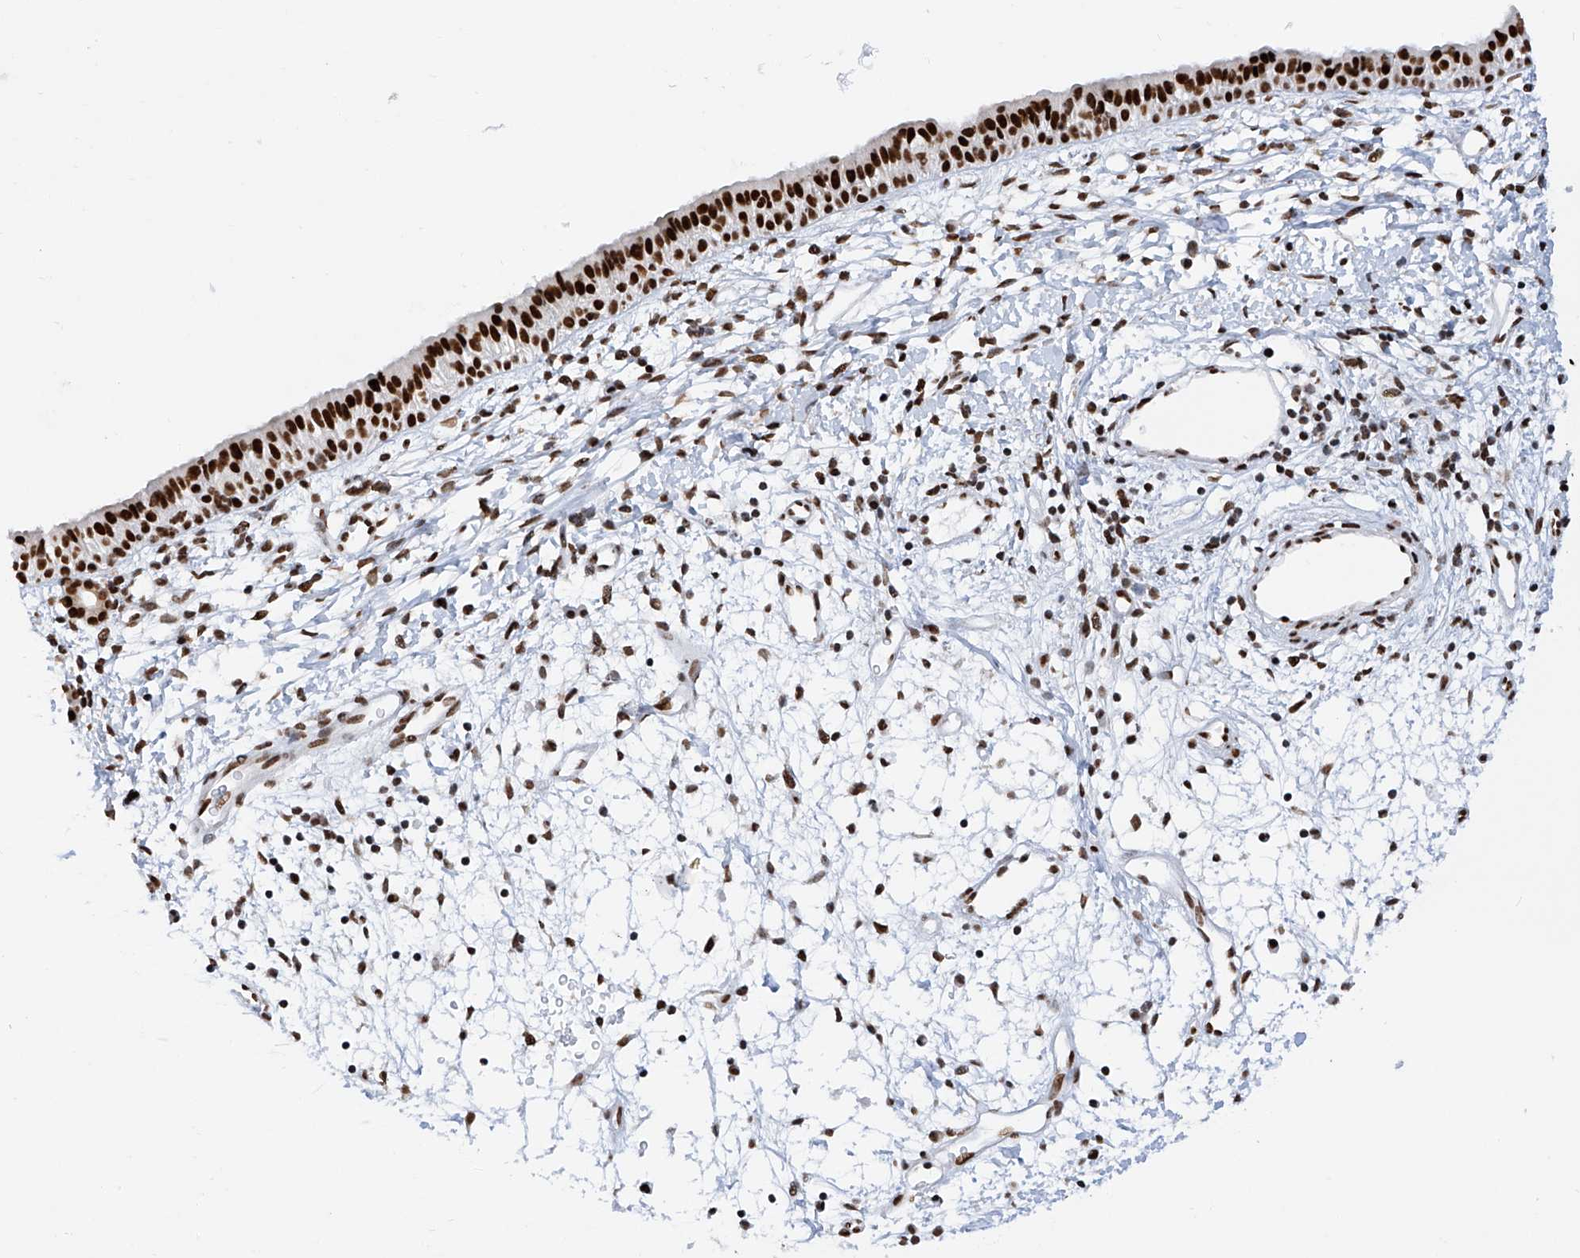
{"staining": {"intensity": "strong", "quantity": ">75%", "location": "nuclear"}, "tissue": "nasopharynx", "cell_type": "Respiratory epithelial cells", "image_type": "normal", "snomed": [{"axis": "morphology", "description": "Normal tissue, NOS"}, {"axis": "topography", "description": "Nasopharynx"}], "caption": "Nasopharynx stained with a brown dye displays strong nuclear positive positivity in approximately >75% of respiratory epithelial cells.", "gene": "SRSF6", "patient": {"sex": "male", "age": 22}}